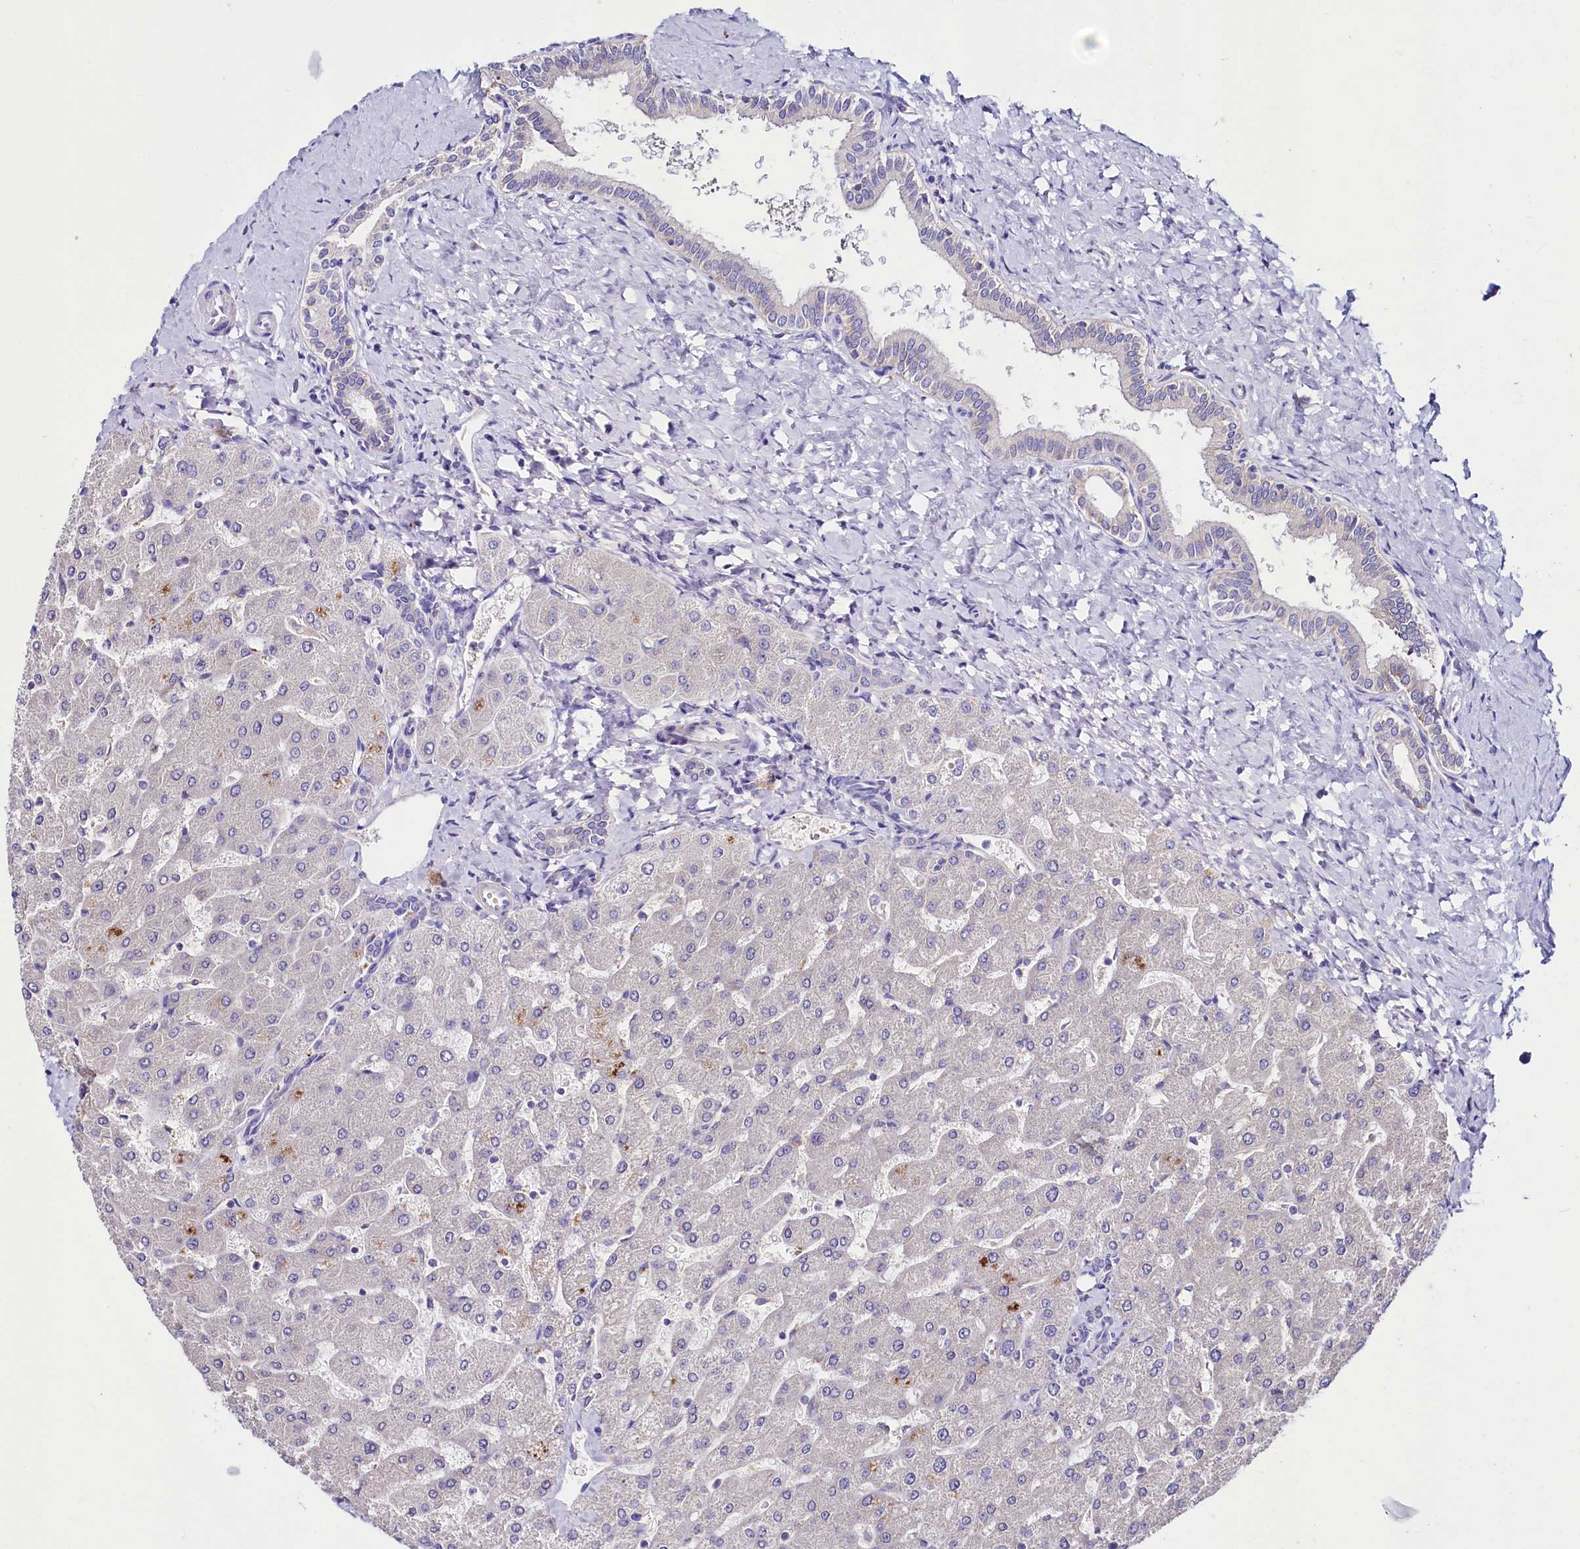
{"staining": {"intensity": "negative", "quantity": "none", "location": "none"}, "tissue": "liver", "cell_type": "Cholangiocytes", "image_type": "normal", "snomed": [{"axis": "morphology", "description": "Normal tissue, NOS"}, {"axis": "topography", "description": "Liver"}], "caption": "Protein analysis of normal liver displays no significant expression in cholangiocytes.", "gene": "ABHD5", "patient": {"sex": "male", "age": 55}}